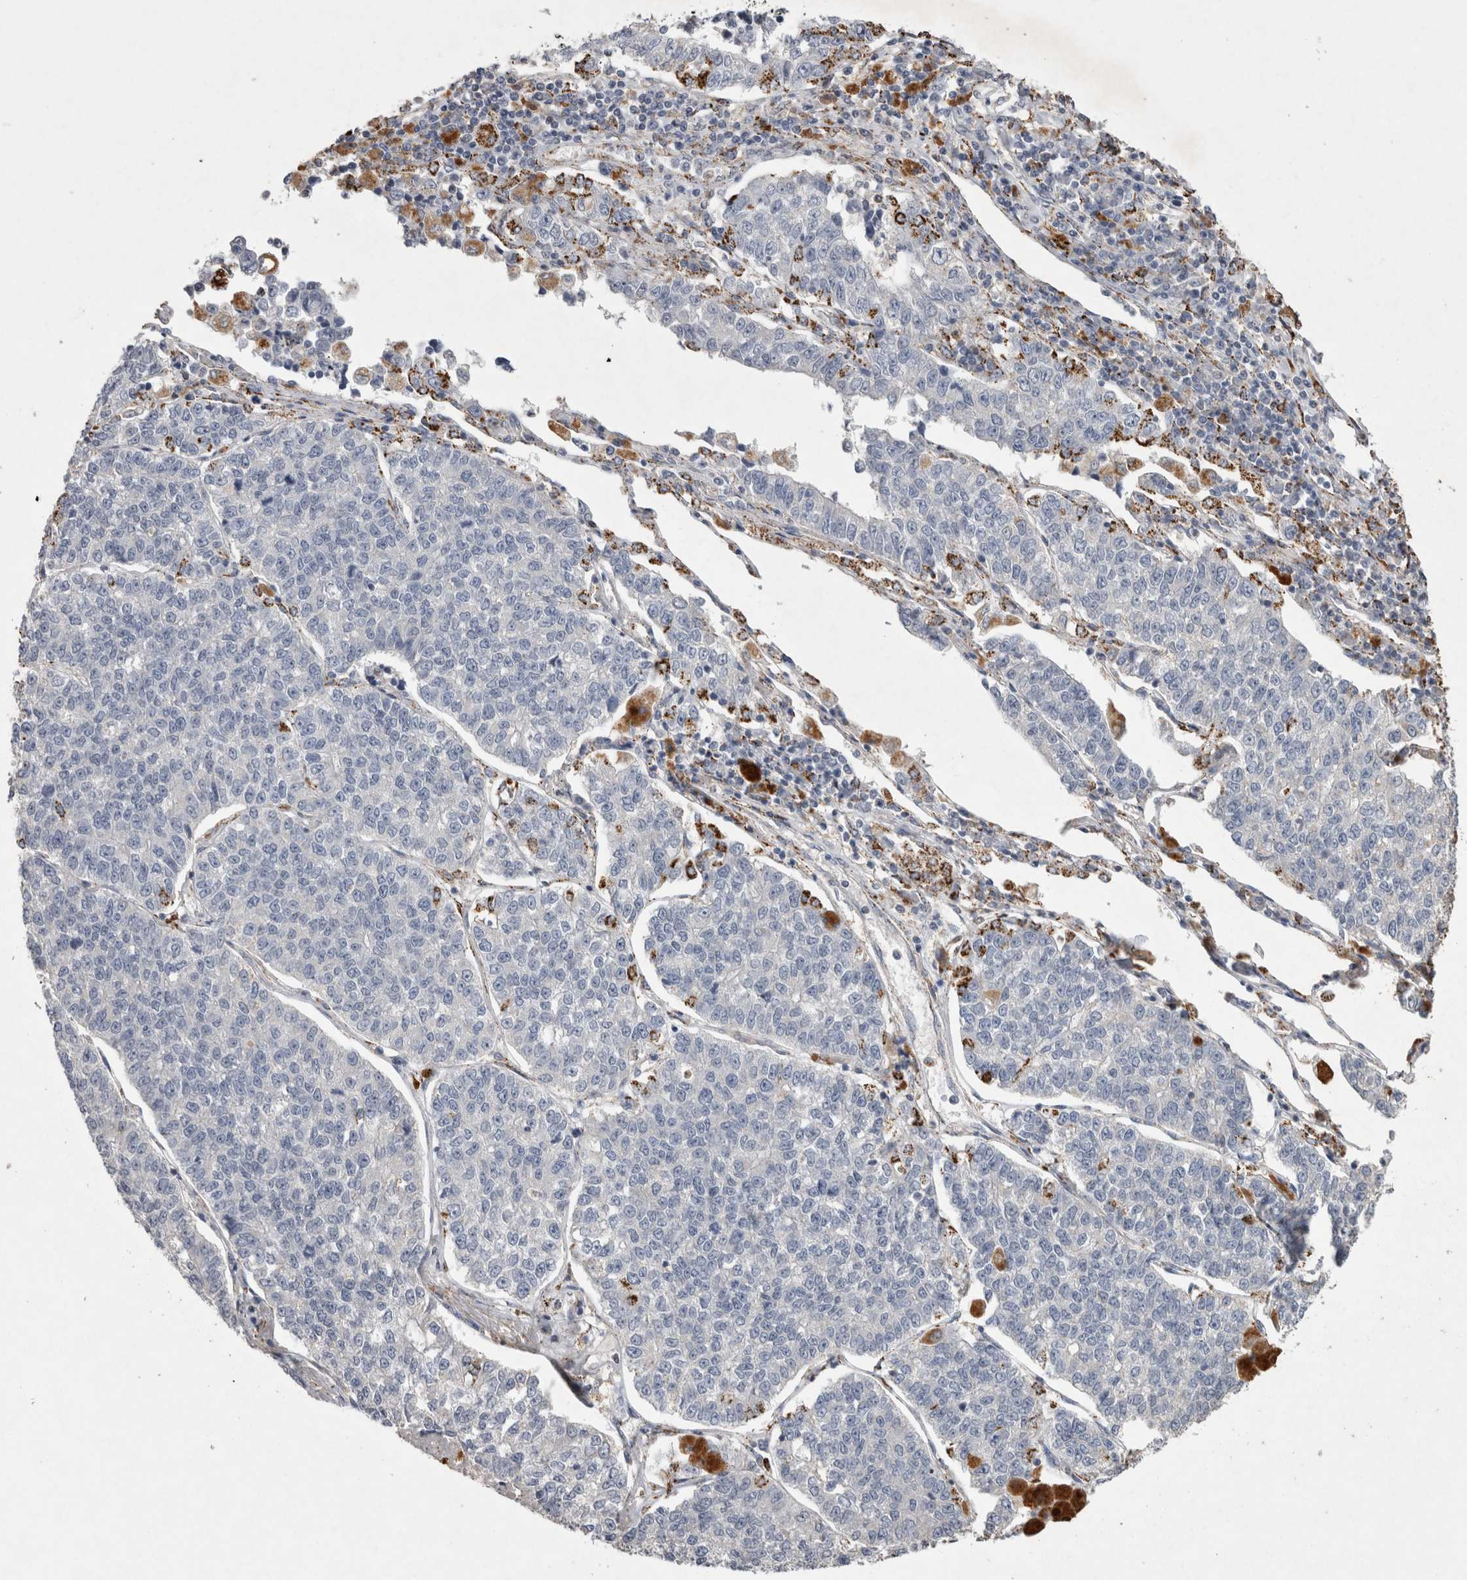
{"staining": {"intensity": "negative", "quantity": "none", "location": "none"}, "tissue": "lung cancer", "cell_type": "Tumor cells", "image_type": "cancer", "snomed": [{"axis": "morphology", "description": "Adenocarcinoma, NOS"}, {"axis": "topography", "description": "Lung"}], "caption": "Lung cancer (adenocarcinoma) was stained to show a protein in brown. There is no significant expression in tumor cells. (Stains: DAB IHC with hematoxylin counter stain, Microscopy: brightfield microscopy at high magnification).", "gene": "DKK3", "patient": {"sex": "male", "age": 49}}